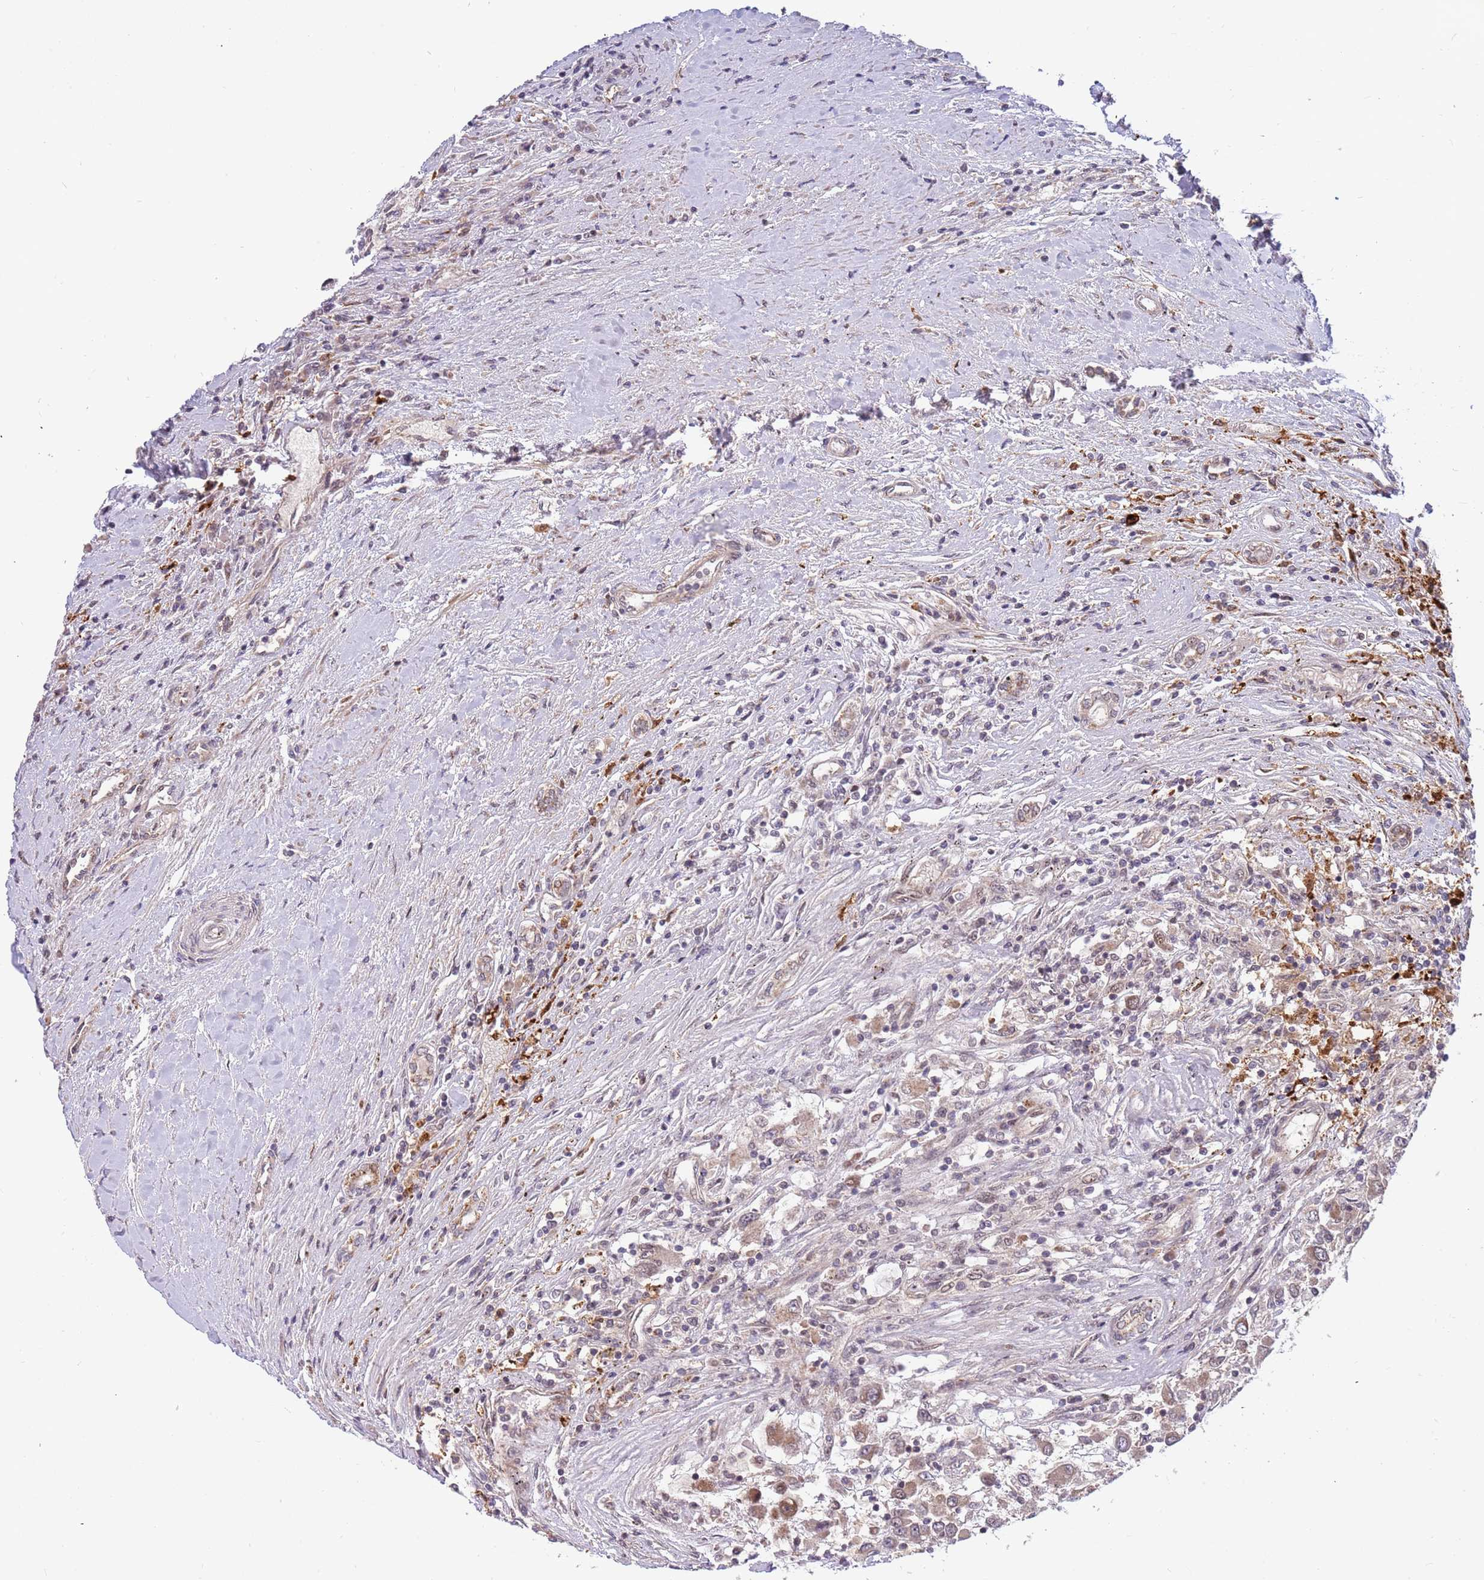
{"staining": {"intensity": "weak", "quantity": "<25%", "location": "cytoplasmic/membranous"}, "tissue": "renal cancer", "cell_type": "Tumor cells", "image_type": "cancer", "snomed": [{"axis": "morphology", "description": "Adenocarcinoma, NOS"}, {"axis": "topography", "description": "Kidney"}], "caption": "High magnification brightfield microscopy of renal cancer (adenocarcinoma) stained with DAB (3,3'-diaminobenzidine) (brown) and counterstained with hematoxylin (blue): tumor cells show no significant expression. (Immunohistochemistry, brightfield microscopy, high magnification).", "gene": "HAUS3", "patient": {"sex": "female", "age": 67}}